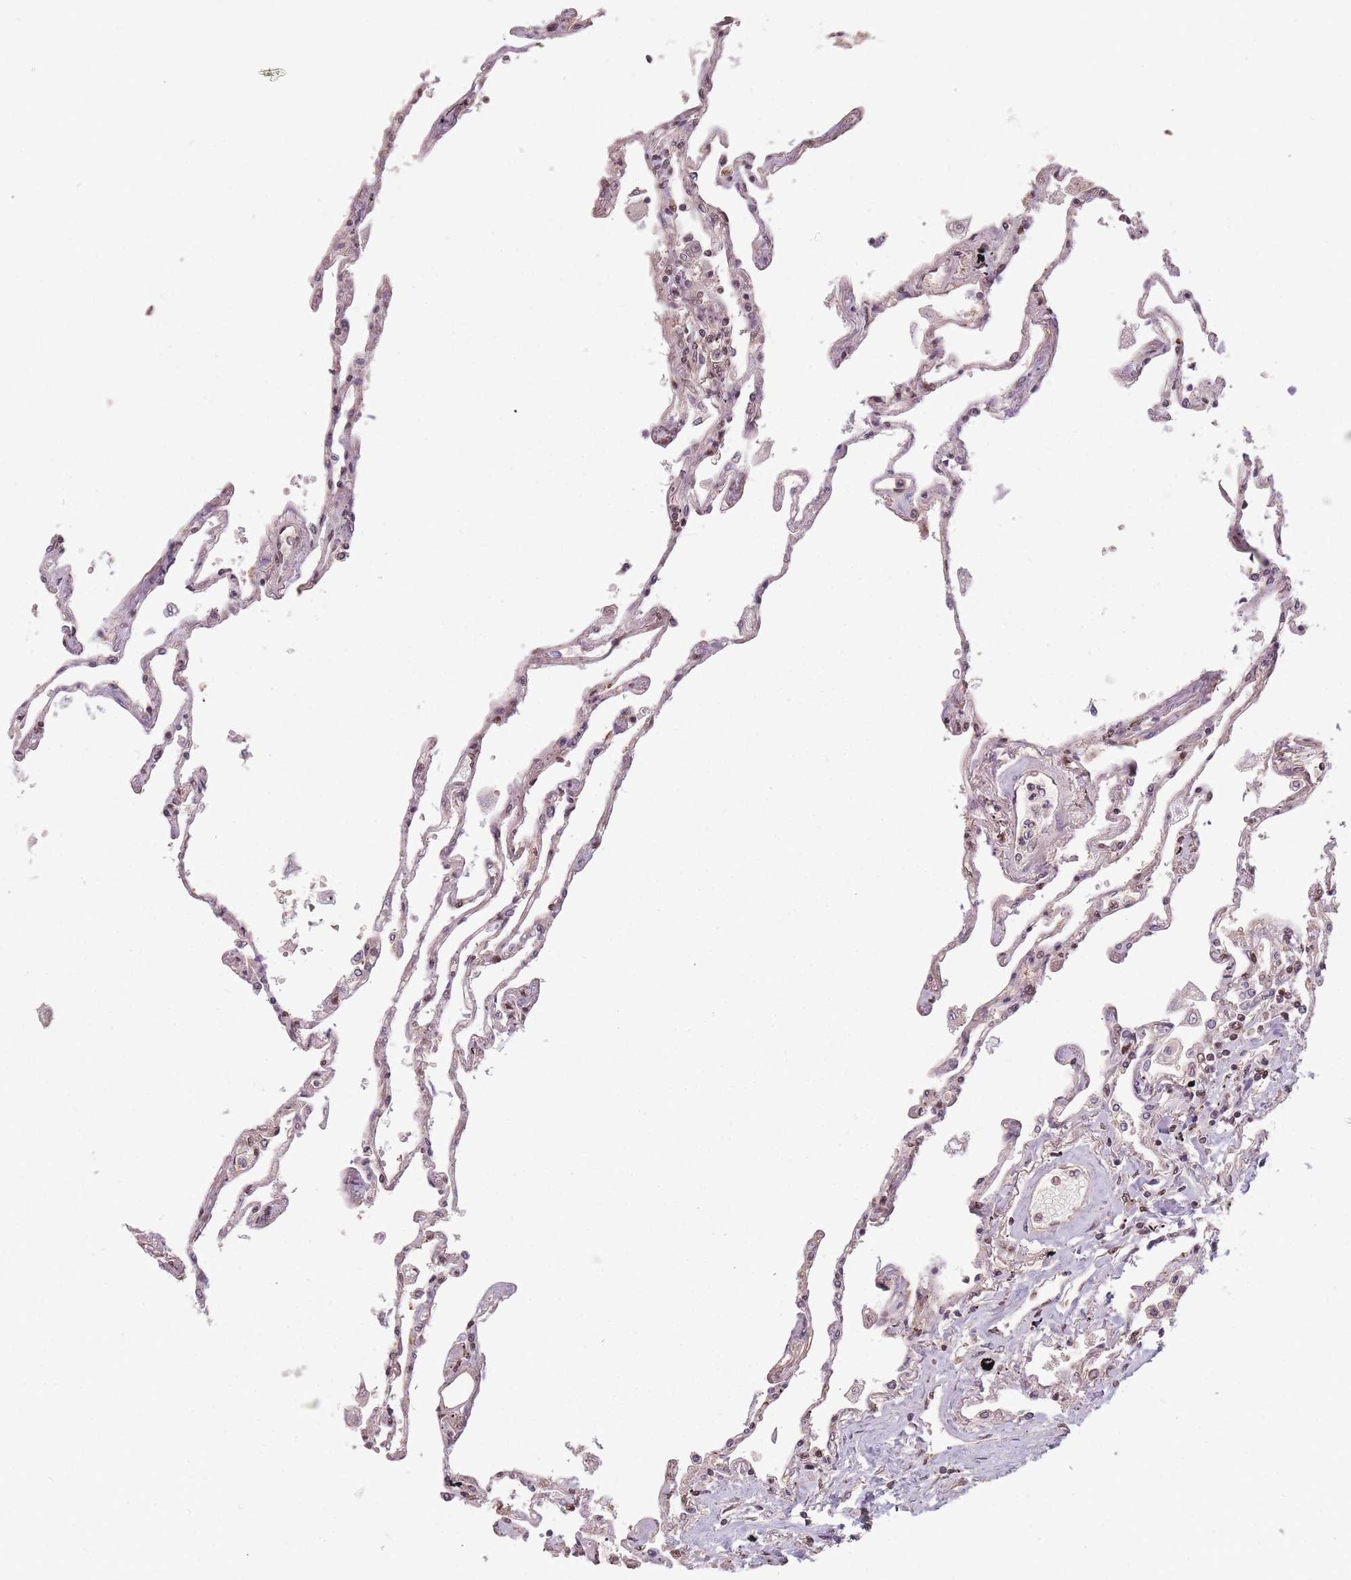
{"staining": {"intensity": "moderate", "quantity": "25%-75%", "location": "nuclear"}, "tissue": "lung", "cell_type": "Alveolar cells", "image_type": "normal", "snomed": [{"axis": "morphology", "description": "Normal tissue, NOS"}, {"axis": "topography", "description": "Lung"}], "caption": "Protein expression analysis of unremarkable lung displays moderate nuclear staining in about 25%-75% of alveolar cells.", "gene": "RPS27A", "patient": {"sex": "female", "age": 67}}